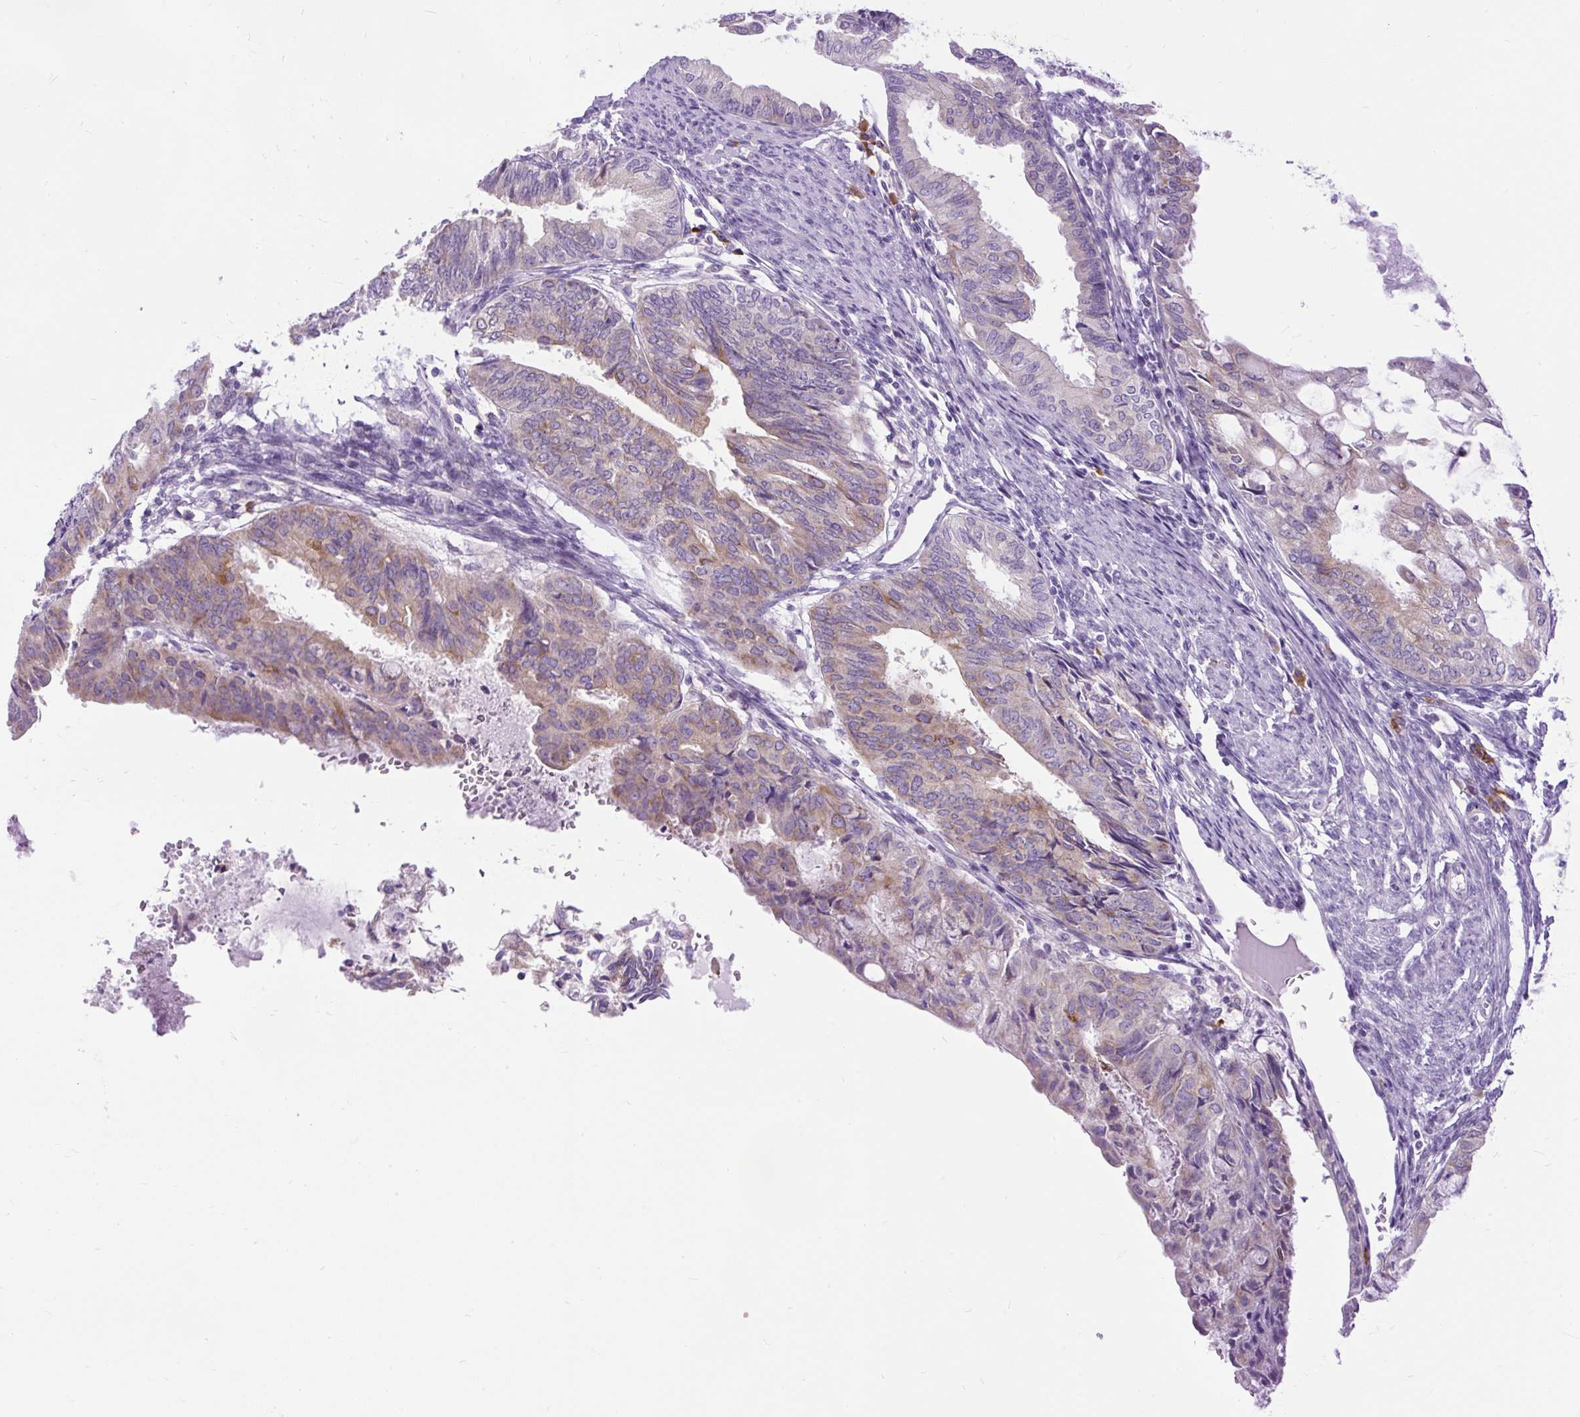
{"staining": {"intensity": "weak", "quantity": "25%-75%", "location": "cytoplasmic/membranous"}, "tissue": "endometrial cancer", "cell_type": "Tumor cells", "image_type": "cancer", "snomed": [{"axis": "morphology", "description": "Adenocarcinoma, NOS"}, {"axis": "topography", "description": "Endometrium"}], "caption": "A histopathology image of endometrial cancer stained for a protein shows weak cytoplasmic/membranous brown staining in tumor cells. (DAB (3,3'-diaminobenzidine) IHC with brightfield microscopy, high magnification).", "gene": "SYBU", "patient": {"sex": "female", "age": 86}}